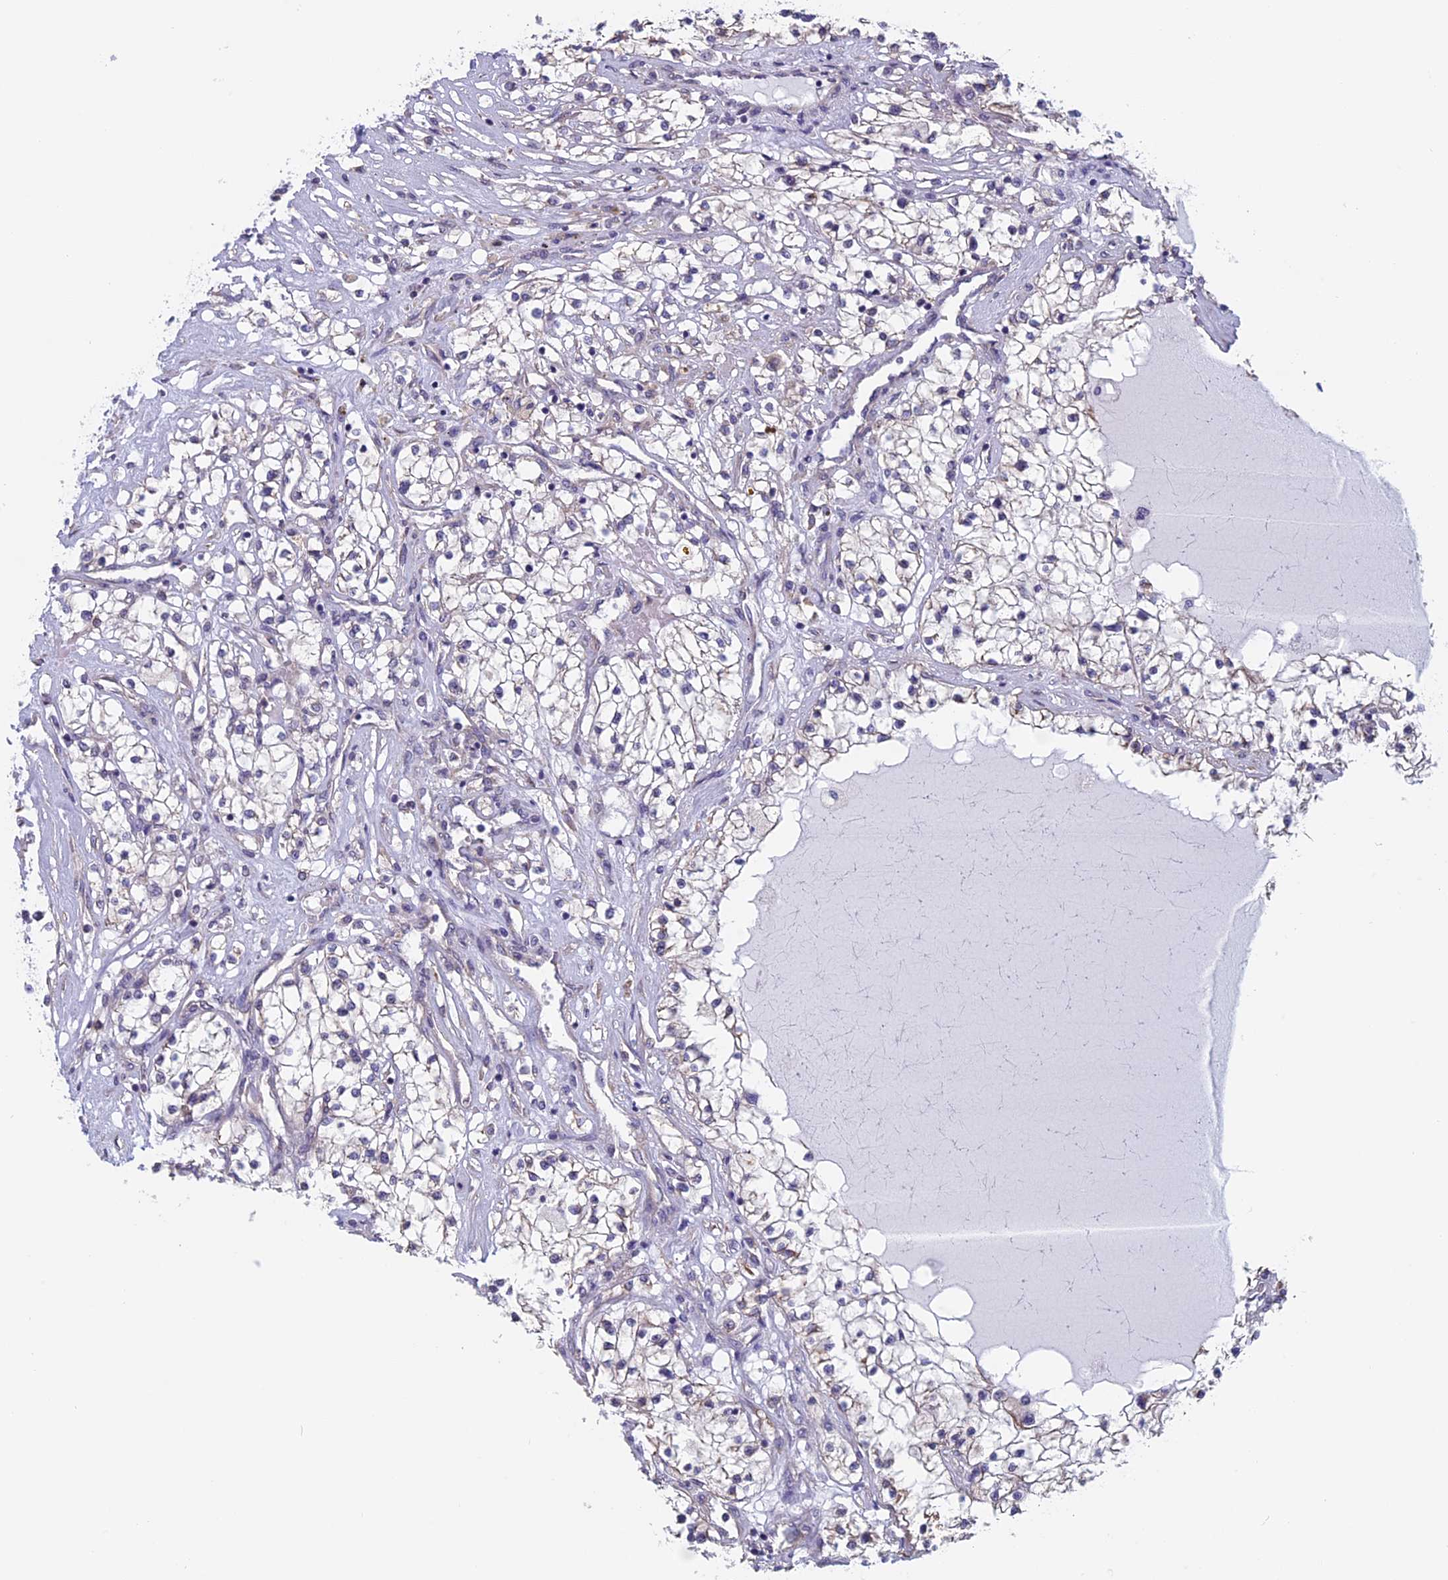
{"staining": {"intensity": "negative", "quantity": "none", "location": "none"}, "tissue": "renal cancer", "cell_type": "Tumor cells", "image_type": "cancer", "snomed": [{"axis": "morphology", "description": "Adenocarcinoma, NOS"}, {"axis": "topography", "description": "Kidney"}], "caption": "An immunohistochemistry (IHC) image of renal adenocarcinoma is shown. There is no staining in tumor cells of renal adenocarcinoma.", "gene": "SLC1A6", "patient": {"sex": "male", "age": 68}}